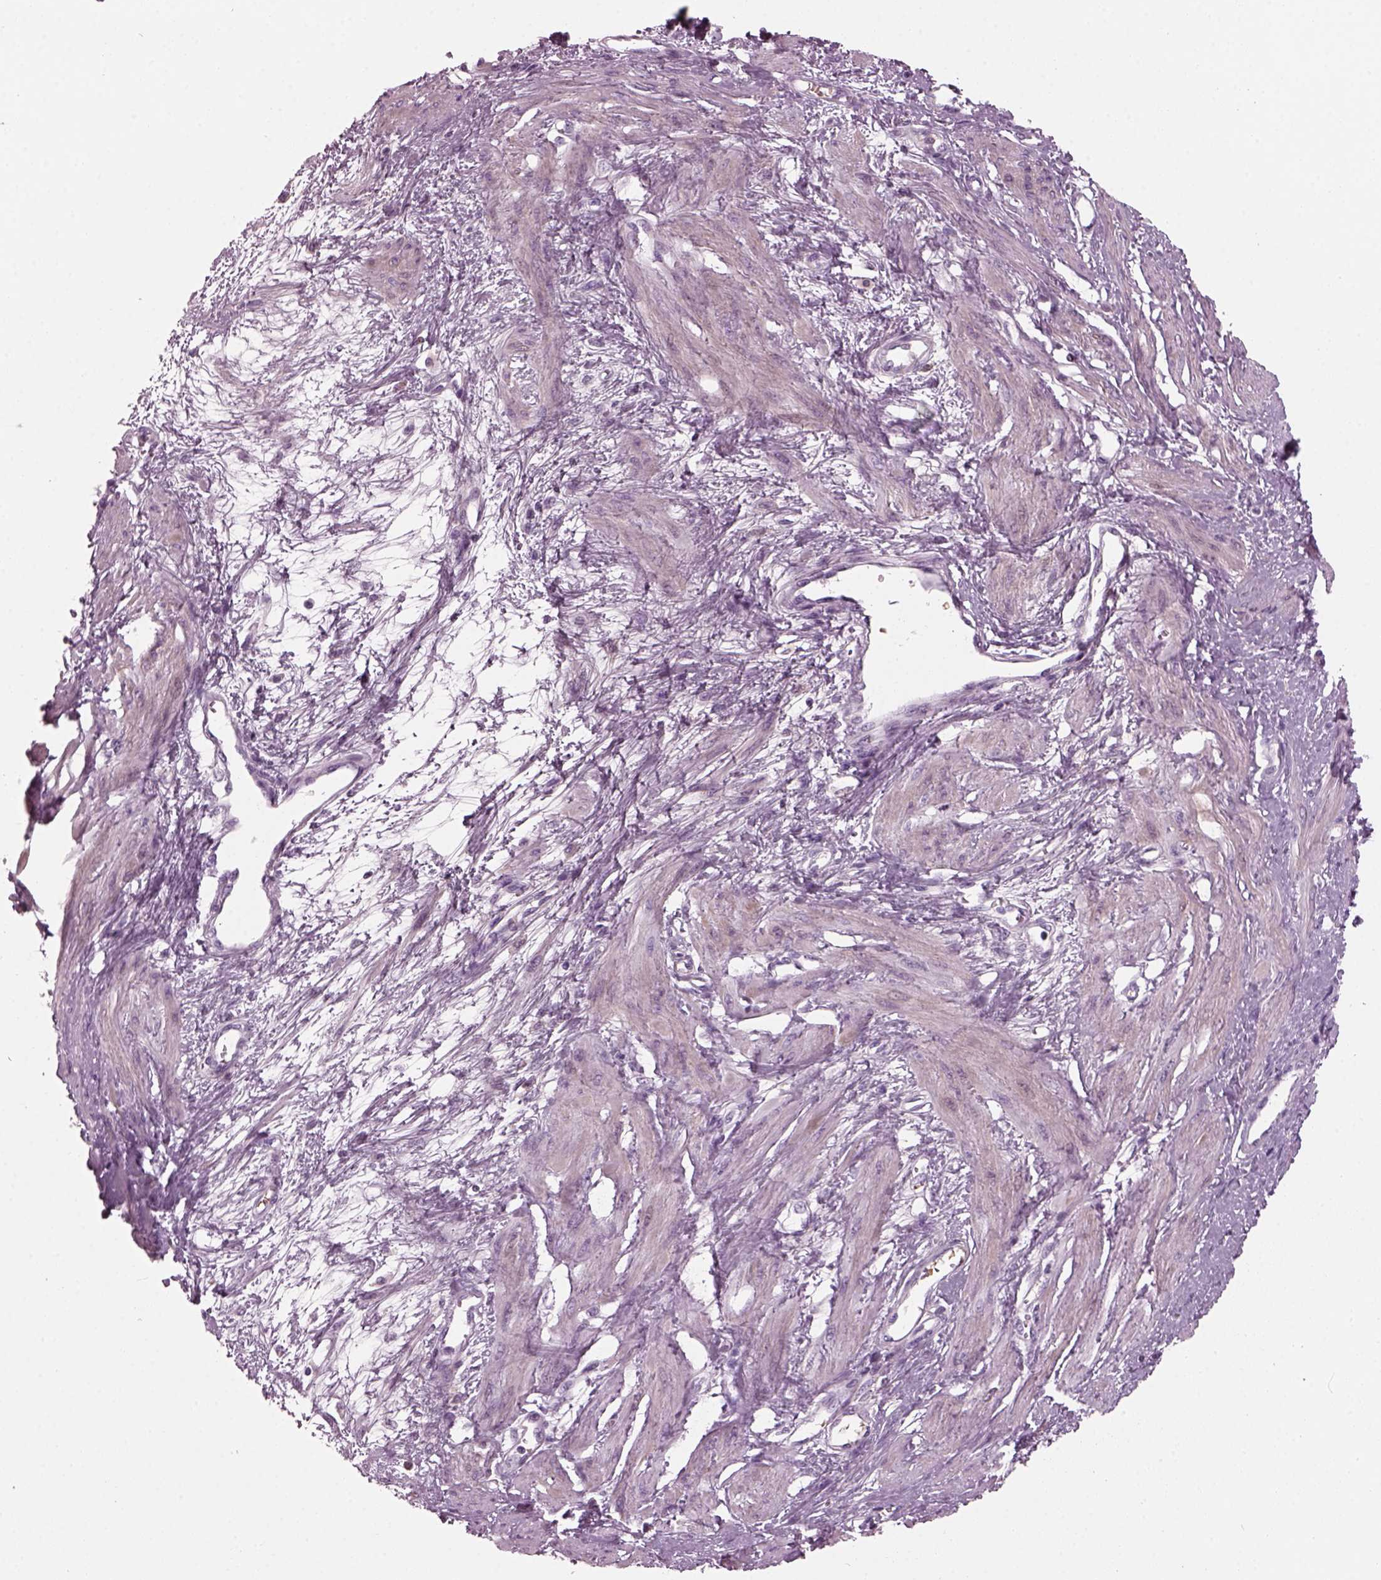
{"staining": {"intensity": "negative", "quantity": "none", "location": "none"}, "tissue": "smooth muscle", "cell_type": "Smooth muscle cells", "image_type": "normal", "snomed": [{"axis": "morphology", "description": "Normal tissue, NOS"}, {"axis": "topography", "description": "Smooth muscle"}, {"axis": "topography", "description": "Uterus"}], "caption": "Histopathology image shows no protein expression in smooth muscle cells of normal smooth muscle.", "gene": "DPYSL5", "patient": {"sex": "female", "age": 39}}